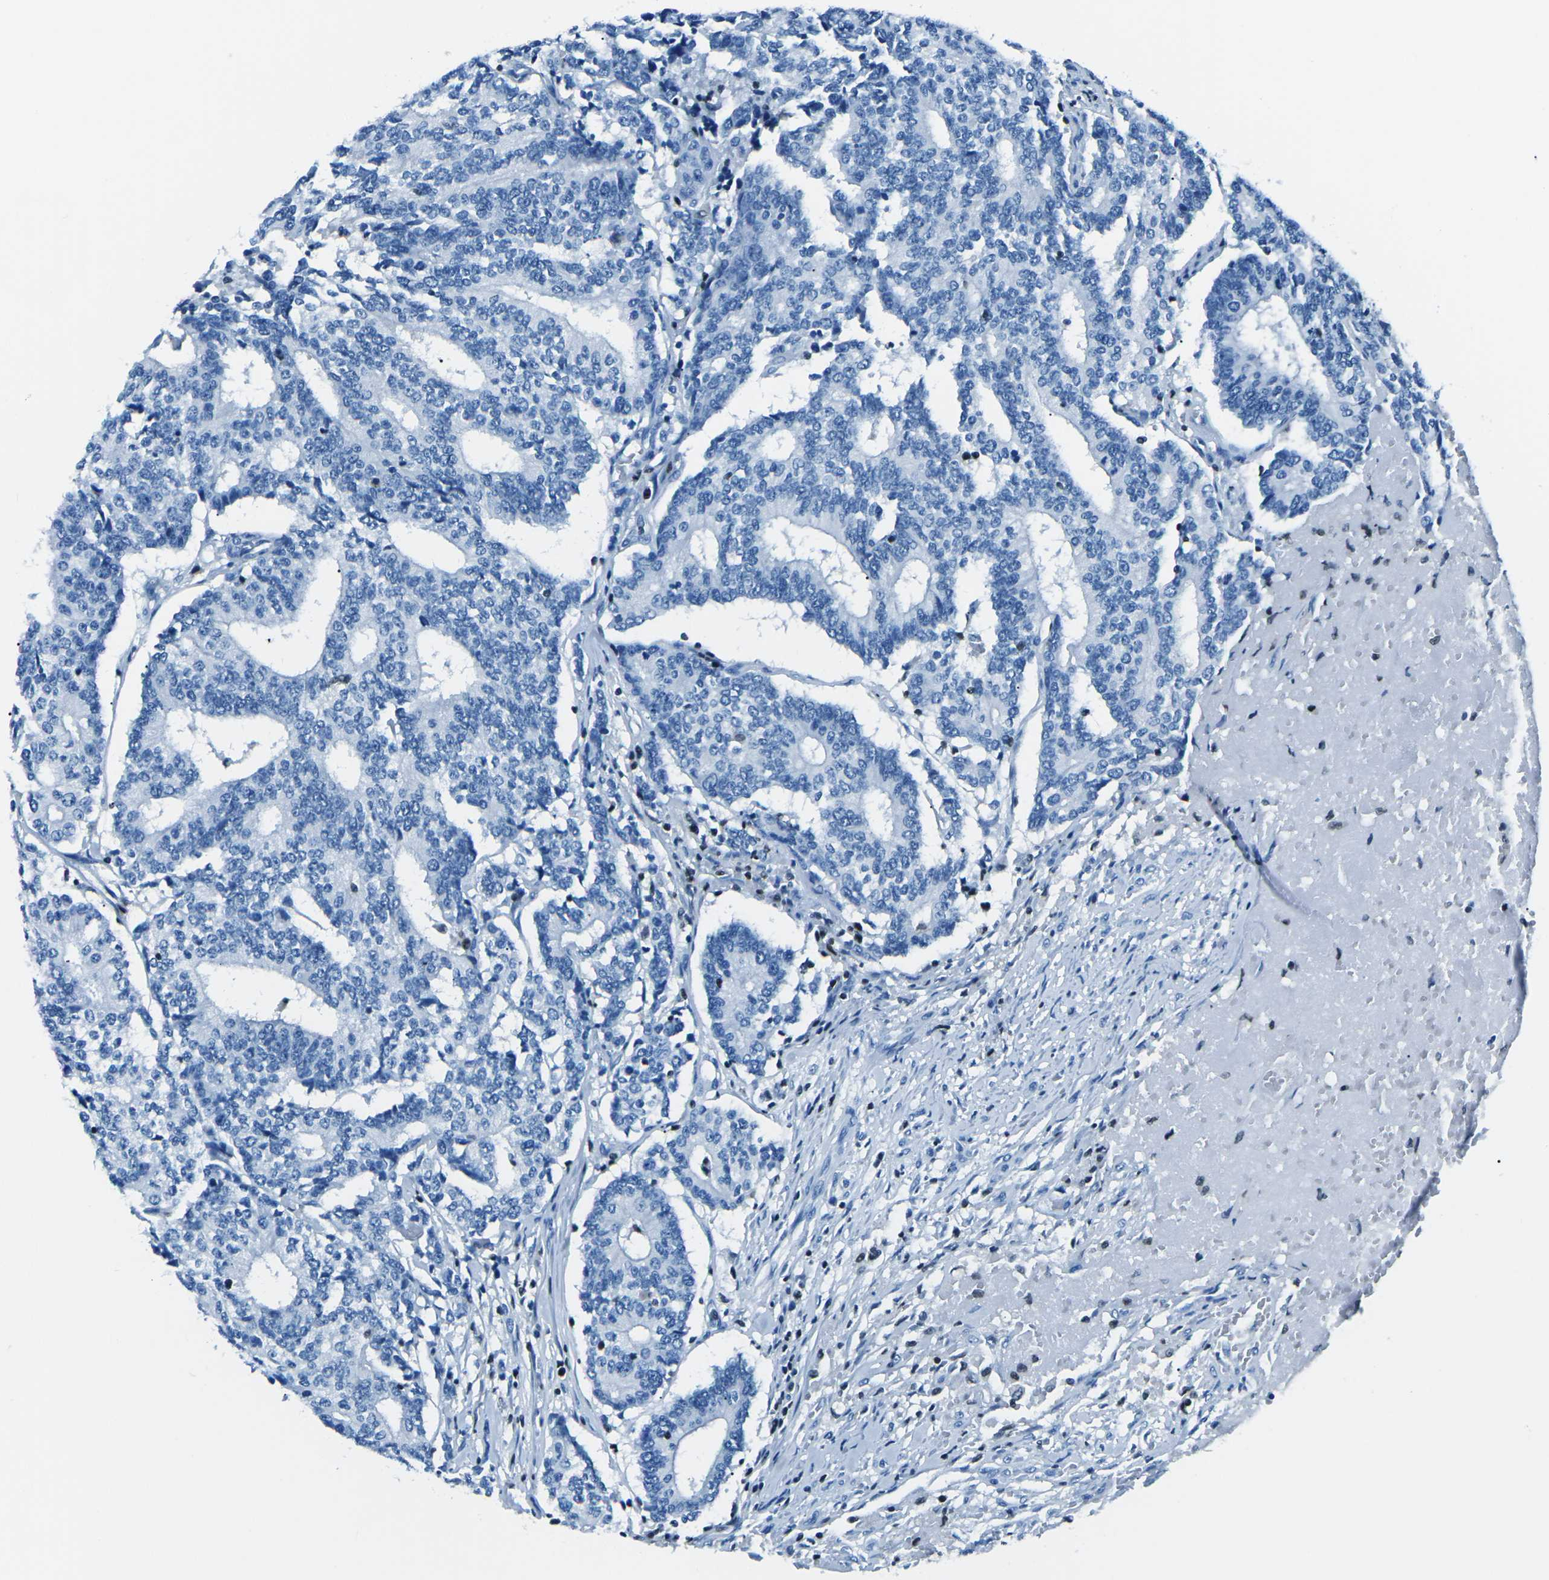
{"staining": {"intensity": "negative", "quantity": "none", "location": "none"}, "tissue": "prostate cancer", "cell_type": "Tumor cells", "image_type": "cancer", "snomed": [{"axis": "morphology", "description": "Normal tissue, NOS"}, {"axis": "morphology", "description": "Adenocarcinoma, High grade"}, {"axis": "topography", "description": "Prostate"}, {"axis": "topography", "description": "Seminal veicle"}], "caption": "Tumor cells are negative for protein expression in human adenocarcinoma (high-grade) (prostate).", "gene": "CELF2", "patient": {"sex": "male", "age": 55}}